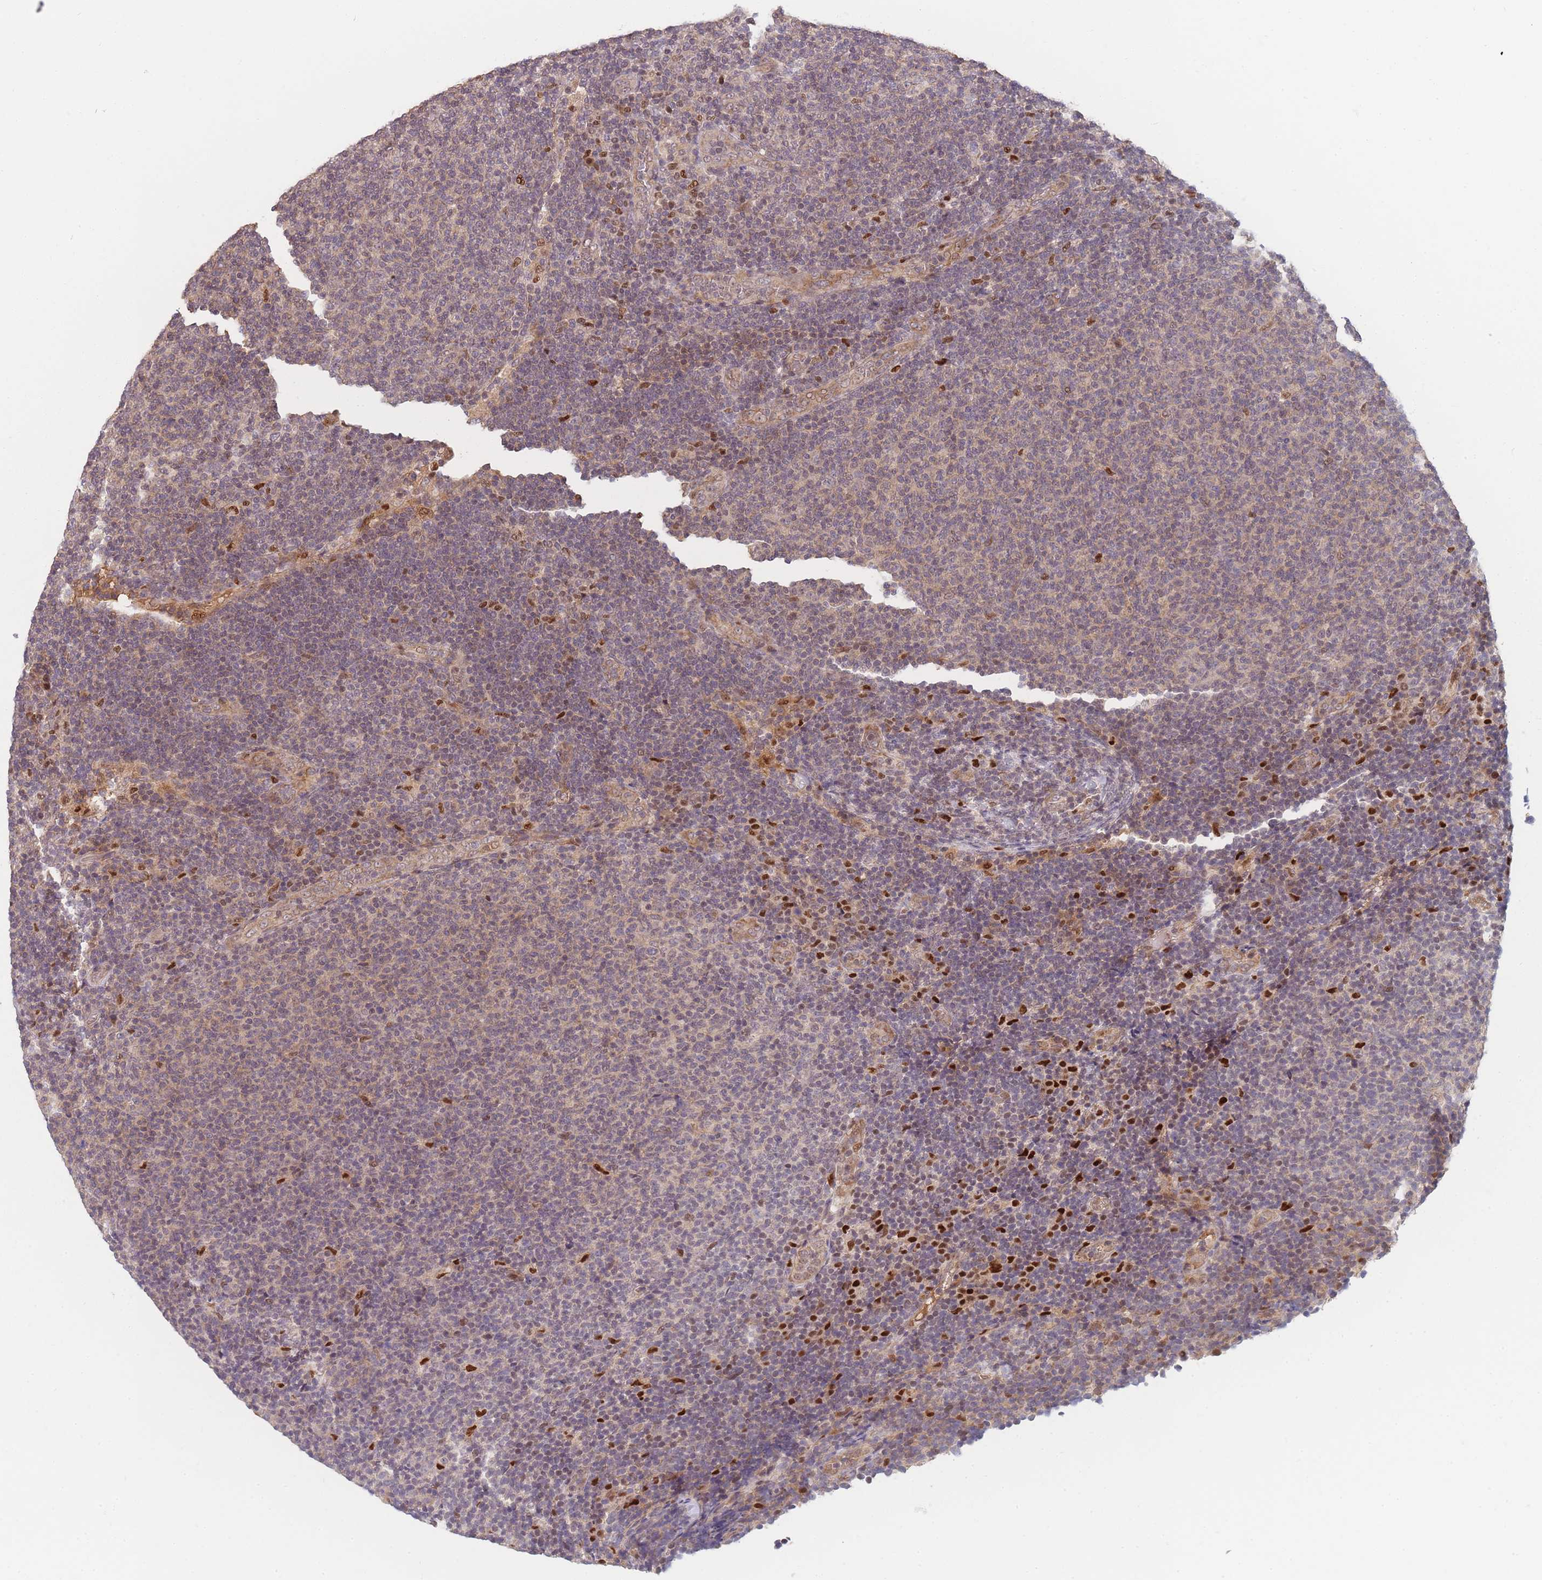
{"staining": {"intensity": "negative", "quantity": "none", "location": "none"}, "tissue": "lymphoma", "cell_type": "Tumor cells", "image_type": "cancer", "snomed": [{"axis": "morphology", "description": "Malignant lymphoma, non-Hodgkin's type, Low grade"}, {"axis": "topography", "description": "Lymph node"}], "caption": "Photomicrograph shows no protein expression in tumor cells of low-grade malignant lymphoma, non-Hodgkin's type tissue.", "gene": "FAM153A", "patient": {"sex": "male", "age": 66}}